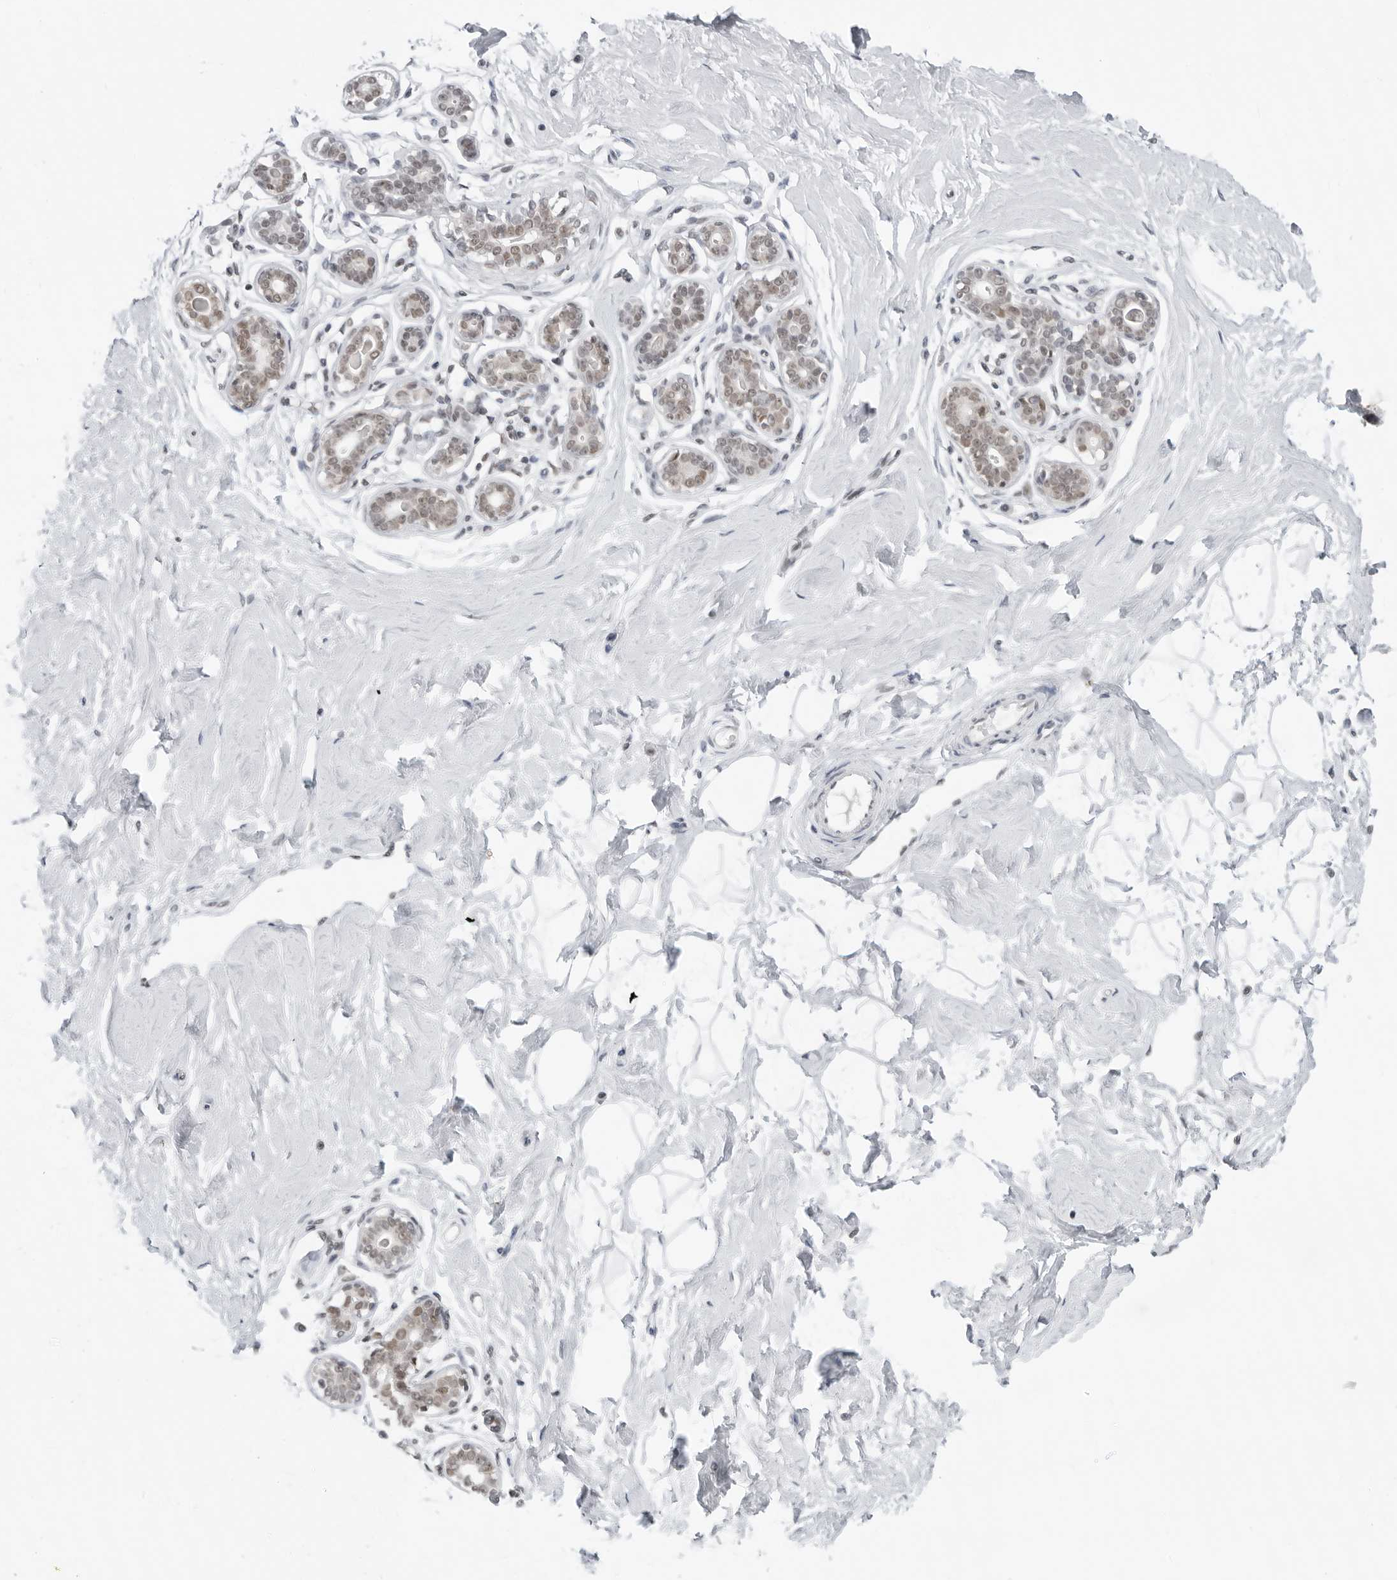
{"staining": {"intensity": "negative", "quantity": "none", "location": "none"}, "tissue": "breast", "cell_type": "Adipocytes", "image_type": "normal", "snomed": [{"axis": "morphology", "description": "Normal tissue, NOS"}, {"axis": "morphology", "description": "Adenoma, NOS"}, {"axis": "topography", "description": "Breast"}], "caption": "DAB immunohistochemical staining of normal human breast exhibits no significant expression in adipocytes.", "gene": "FOXK2", "patient": {"sex": "female", "age": 23}}